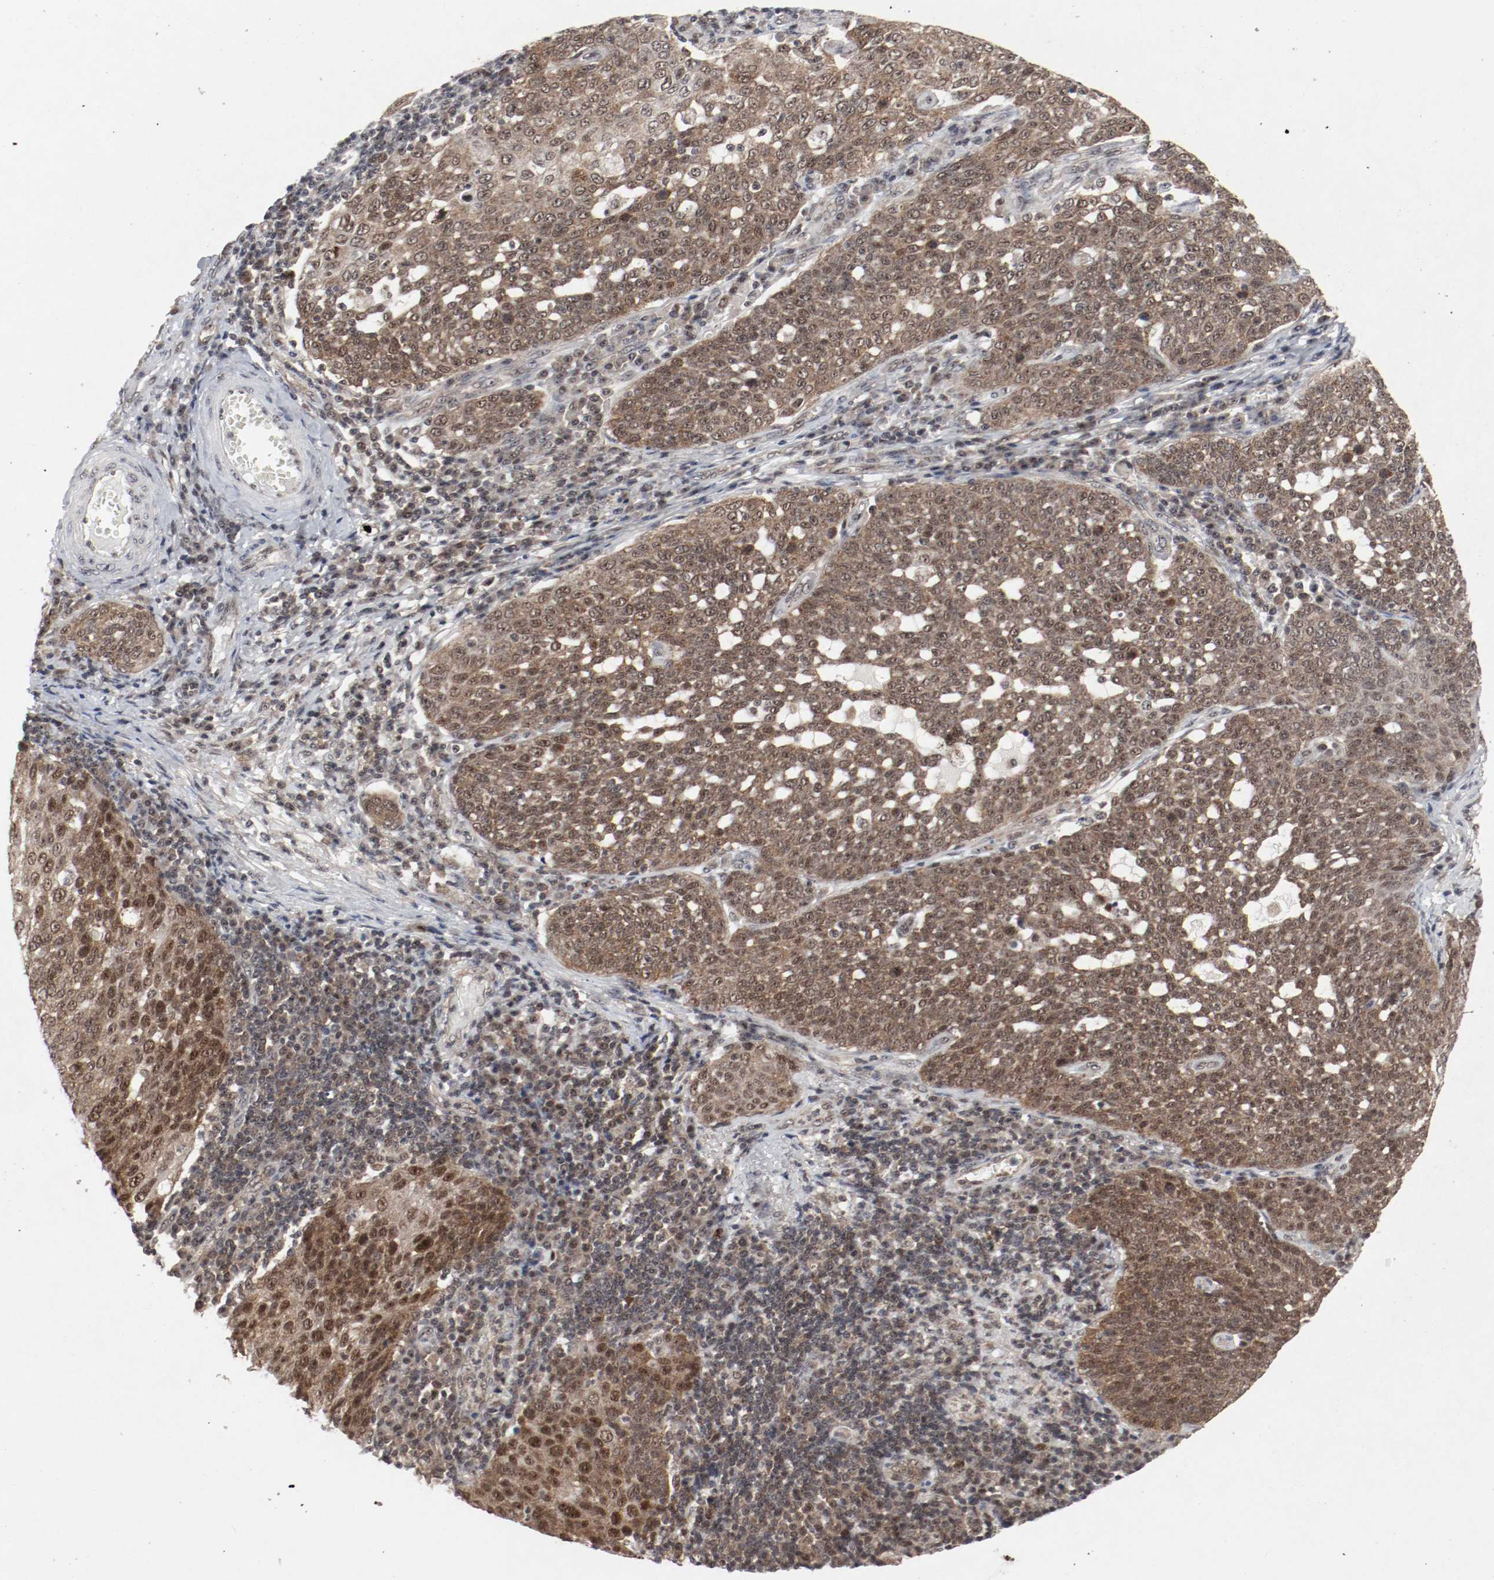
{"staining": {"intensity": "moderate", "quantity": ">75%", "location": "cytoplasmic/membranous,nuclear"}, "tissue": "cervical cancer", "cell_type": "Tumor cells", "image_type": "cancer", "snomed": [{"axis": "morphology", "description": "Squamous cell carcinoma, NOS"}, {"axis": "topography", "description": "Cervix"}], "caption": "Tumor cells demonstrate medium levels of moderate cytoplasmic/membranous and nuclear expression in approximately >75% of cells in human squamous cell carcinoma (cervical).", "gene": "CSNK2B", "patient": {"sex": "female", "age": 34}}